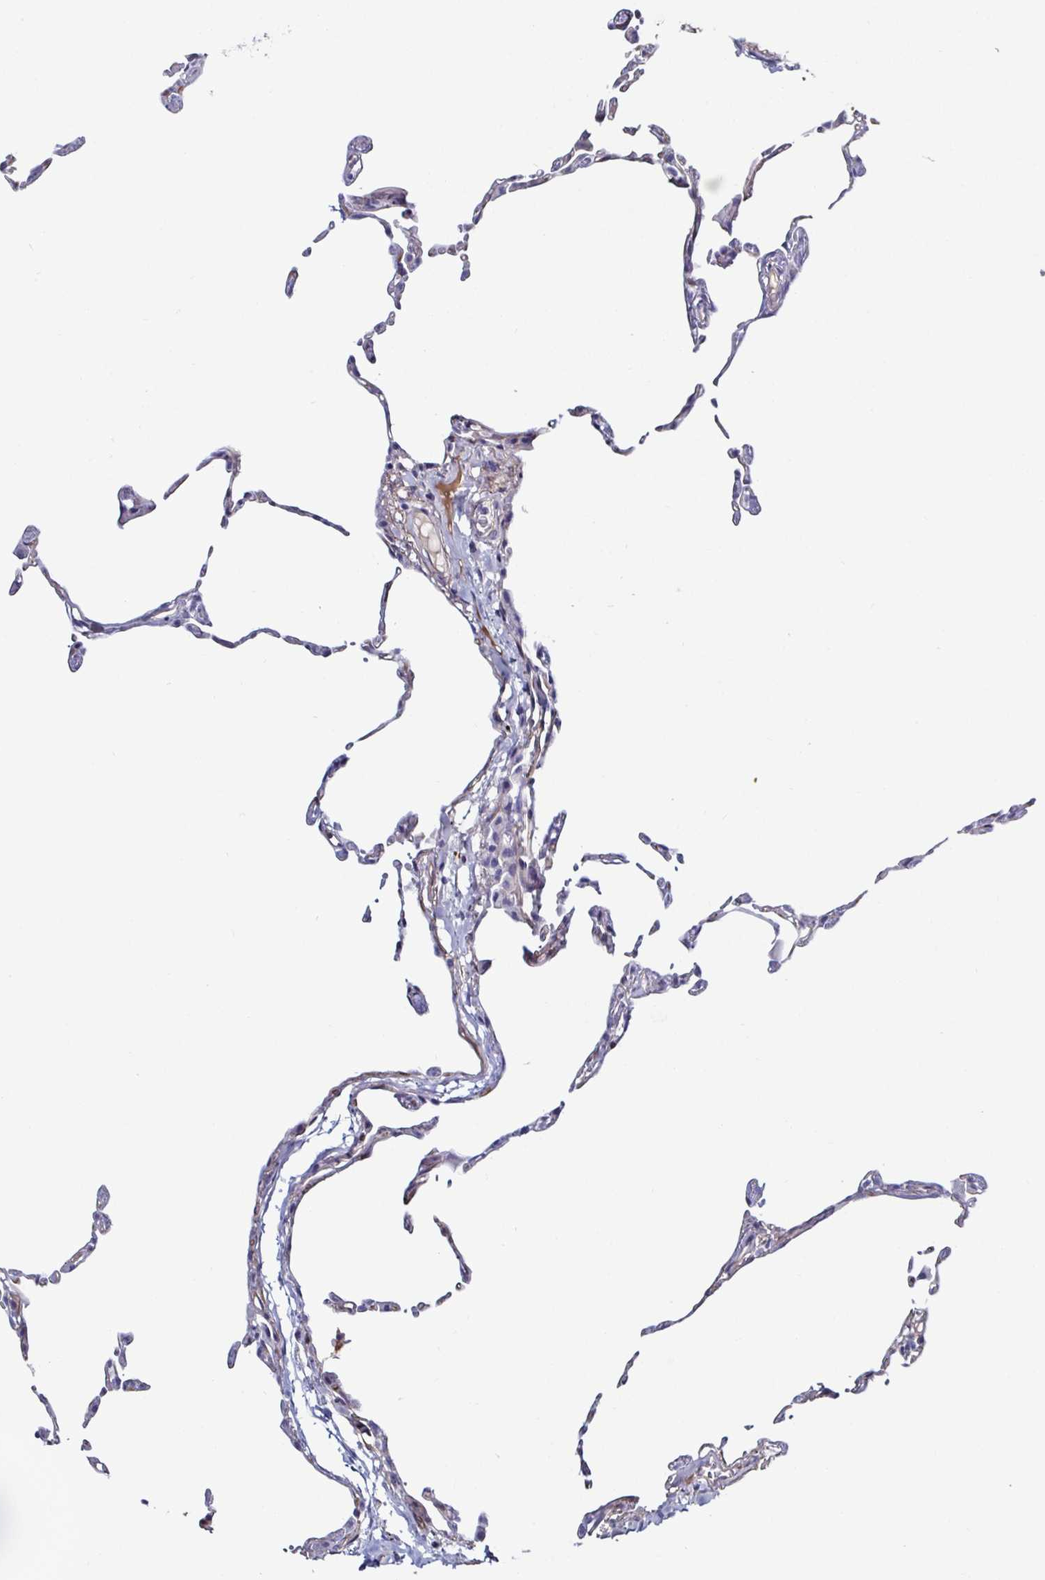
{"staining": {"intensity": "weak", "quantity": "<25%", "location": "cytoplasmic/membranous"}, "tissue": "lung", "cell_type": "Alveolar cells", "image_type": "normal", "snomed": [{"axis": "morphology", "description": "Normal tissue, NOS"}, {"axis": "topography", "description": "Lung"}], "caption": "The photomicrograph reveals no significant expression in alveolar cells of lung.", "gene": "ACSBG2", "patient": {"sex": "female", "age": 57}}